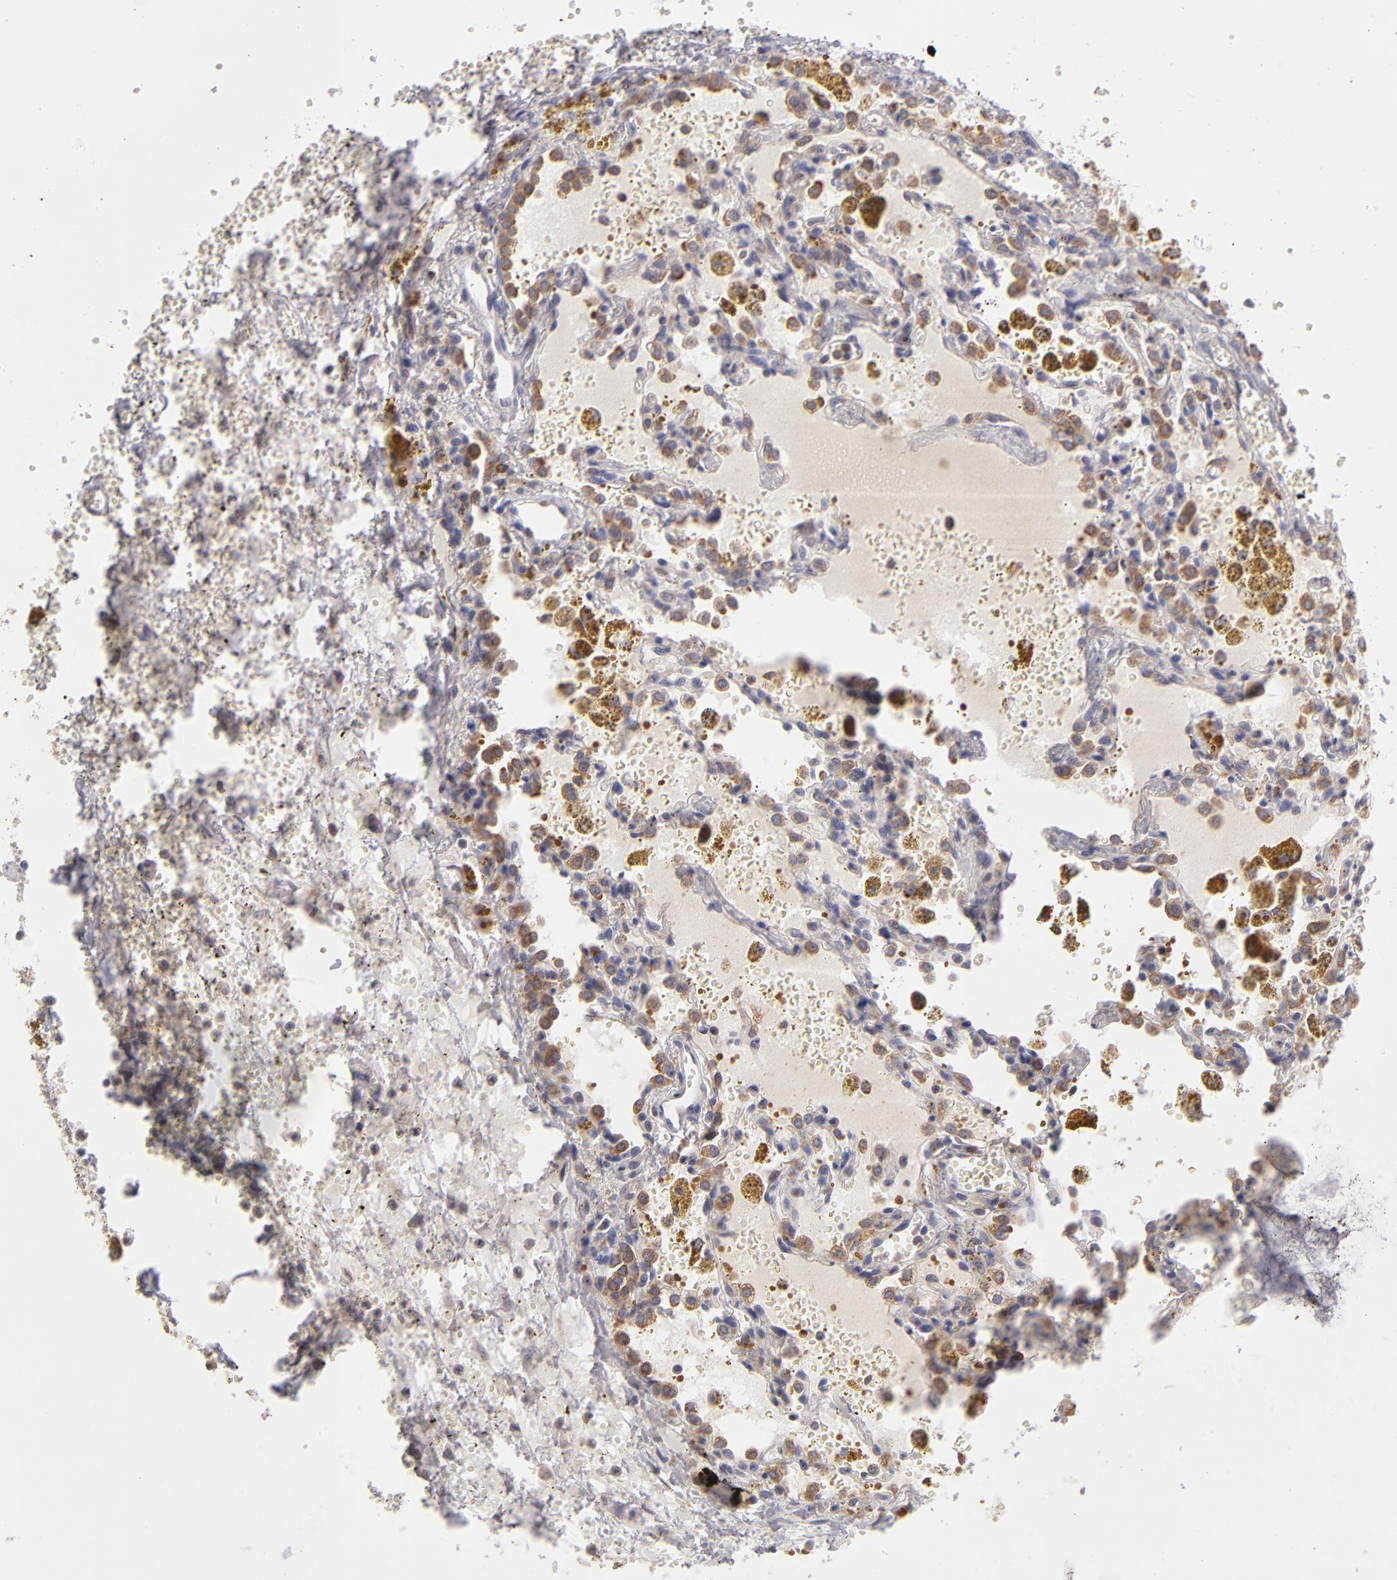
{"staining": {"intensity": "moderate", "quantity": ">75%", "location": "cytoplasmic/membranous"}, "tissue": "carcinoid", "cell_type": "Tumor cells", "image_type": "cancer", "snomed": [{"axis": "morphology", "description": "Carcinoid, malignant, NOS"}, {"axis": "topography", "description": "Bronchus"}], "caption": "DAB immunohistochemical staining of malignant carcinoid shows moderate cytoplasmic/membranous protein positivity in about >75% of tumor cells. (Brightfield microscopy of DAB IHC at high magnification).", "gene": "MTHFD1", "patient": {"sex": "male", "age": 55}}